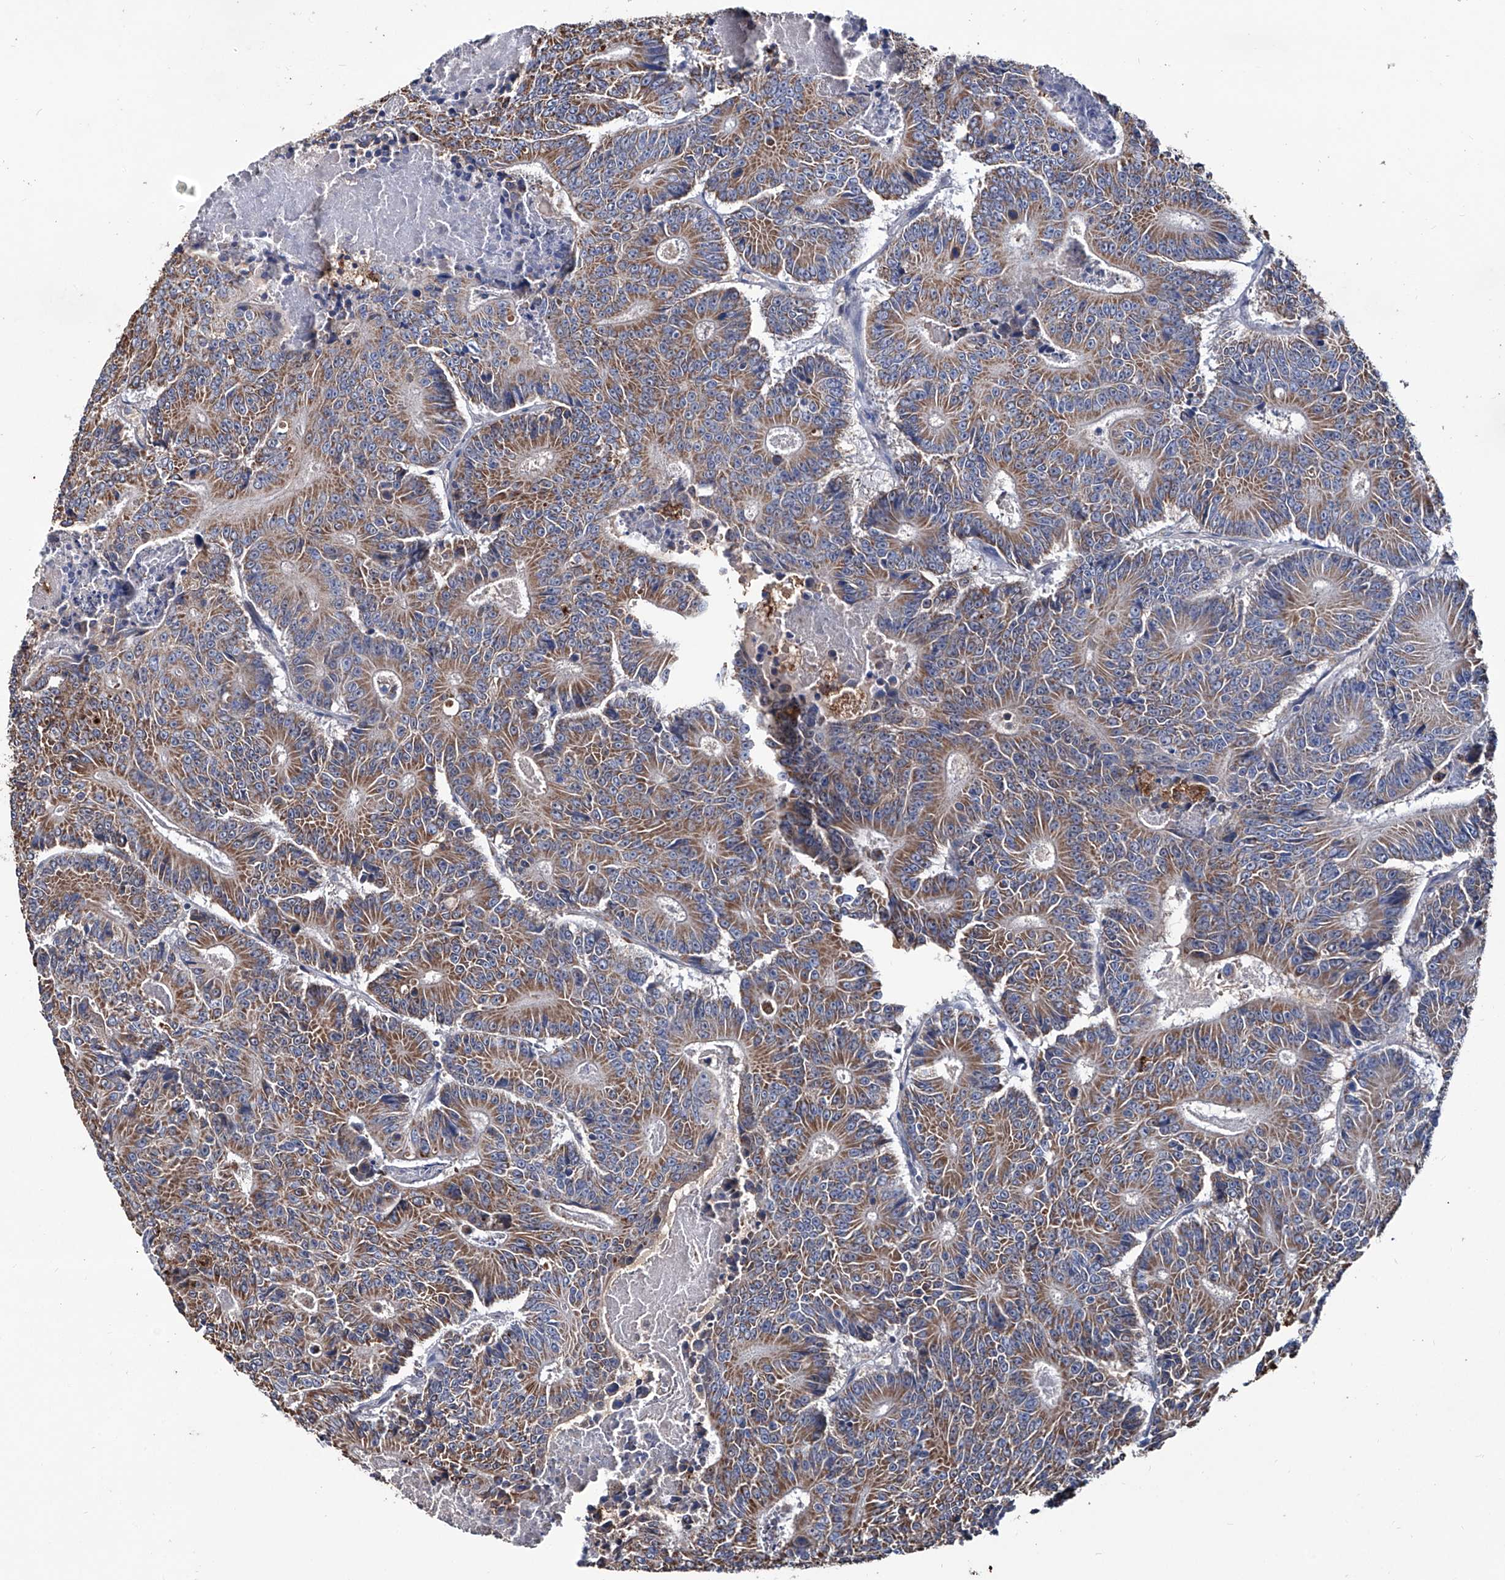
{"staining": {"intensity": "moderate", "quantity": ">75%", "location": "cytoplasmic/membranous"}, "tissue": "colorectal cancer", "cell_type": "Tumor cells", "image_type": "cancer", "snomed": [{"axis": "morphology", "description": "Adenocarcinoma, NOS"}, {"axis": "topography", "description": "Colon"}], "caption": "High-power microscopy captured an immunohistochemistry photomicrograph of adenocarcinoma (colorectal), revealing moderate cytoplasmic/membranous expression in about >75% of tumor cells.", "gene": "NHS", "patient": {"sex": "male", "age": 83}}